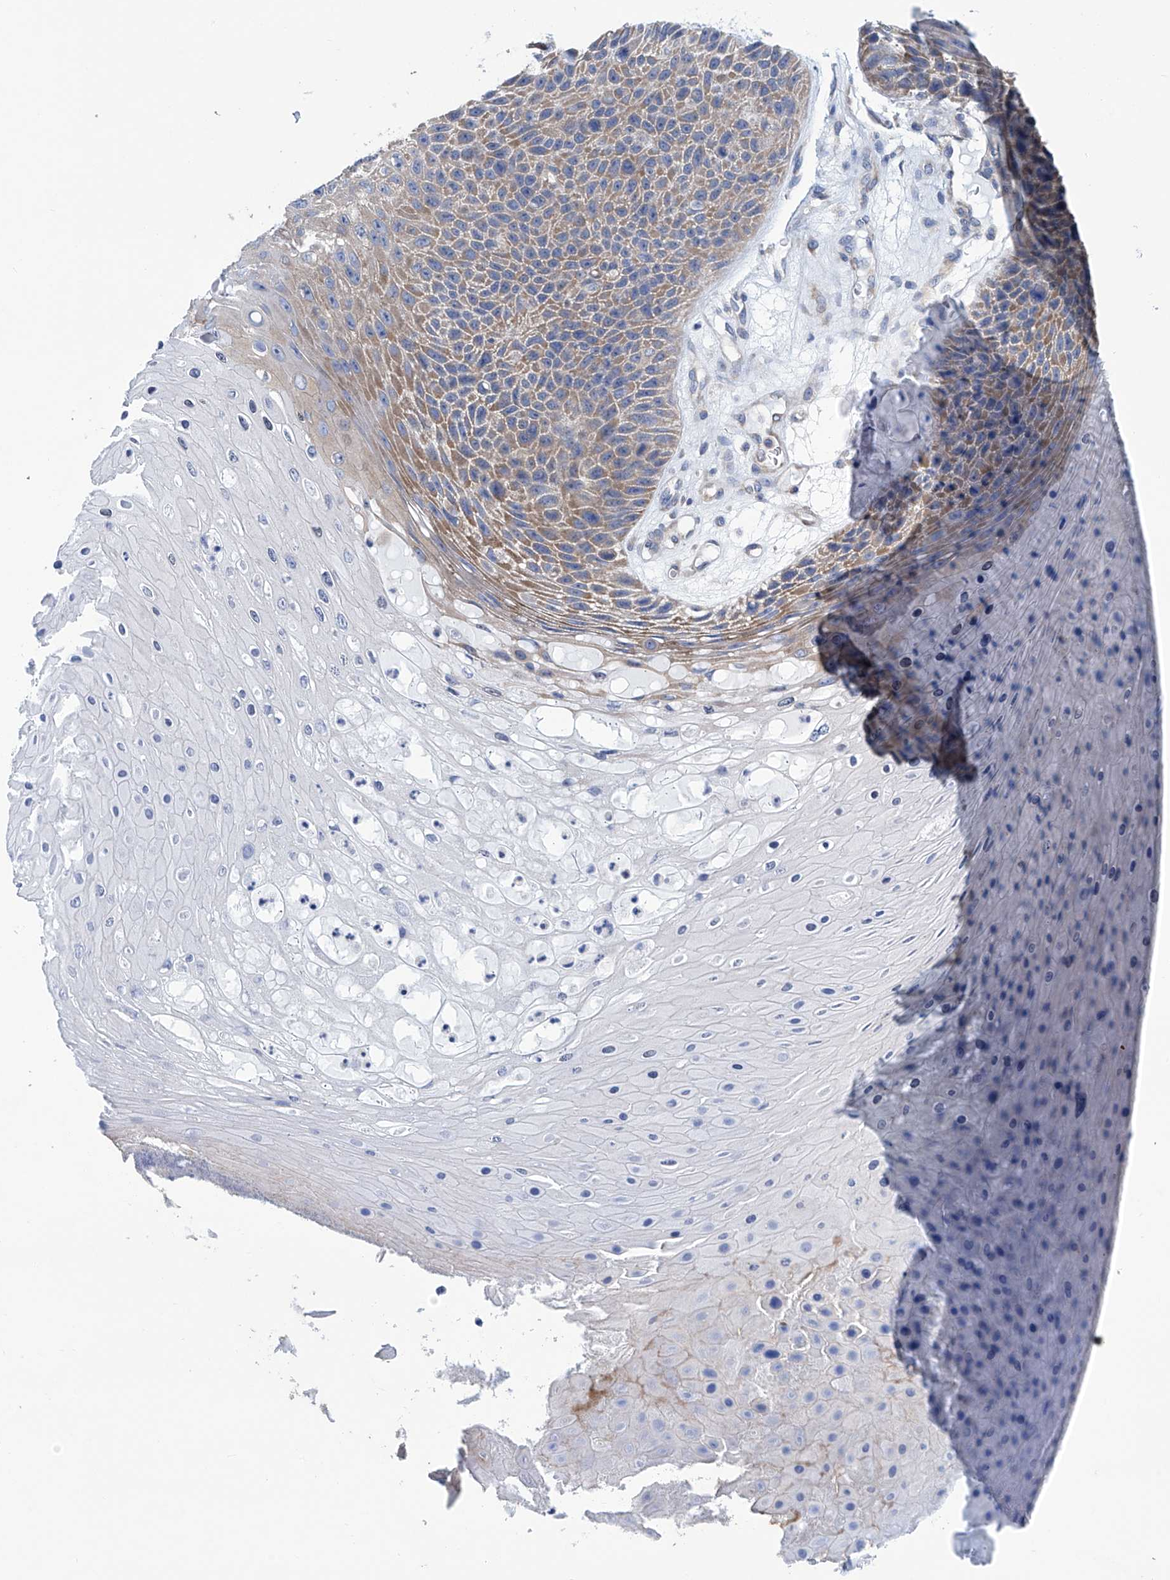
{"staining": {"intensity": "moderate", "quantity": "25%-75%", "location": "cytoplasmic/membranous"}, "tissue": "skin cancer", "cell_type": "Tumor cells", "image_type": "cancer", "snomed": [{"axis": "morphology", "description": "Squamous cell carcinoma, NOS"}, {"axis": "topography", "description": "Skin"}], "caption": "Skin cancer (squamous cell carcinoma) stained for a protein exhibits moderate cytoplasmic/membranous positivity in tumor cells.", "gene": "SENP2", "patient": {"sex": "female", "age": 88}}